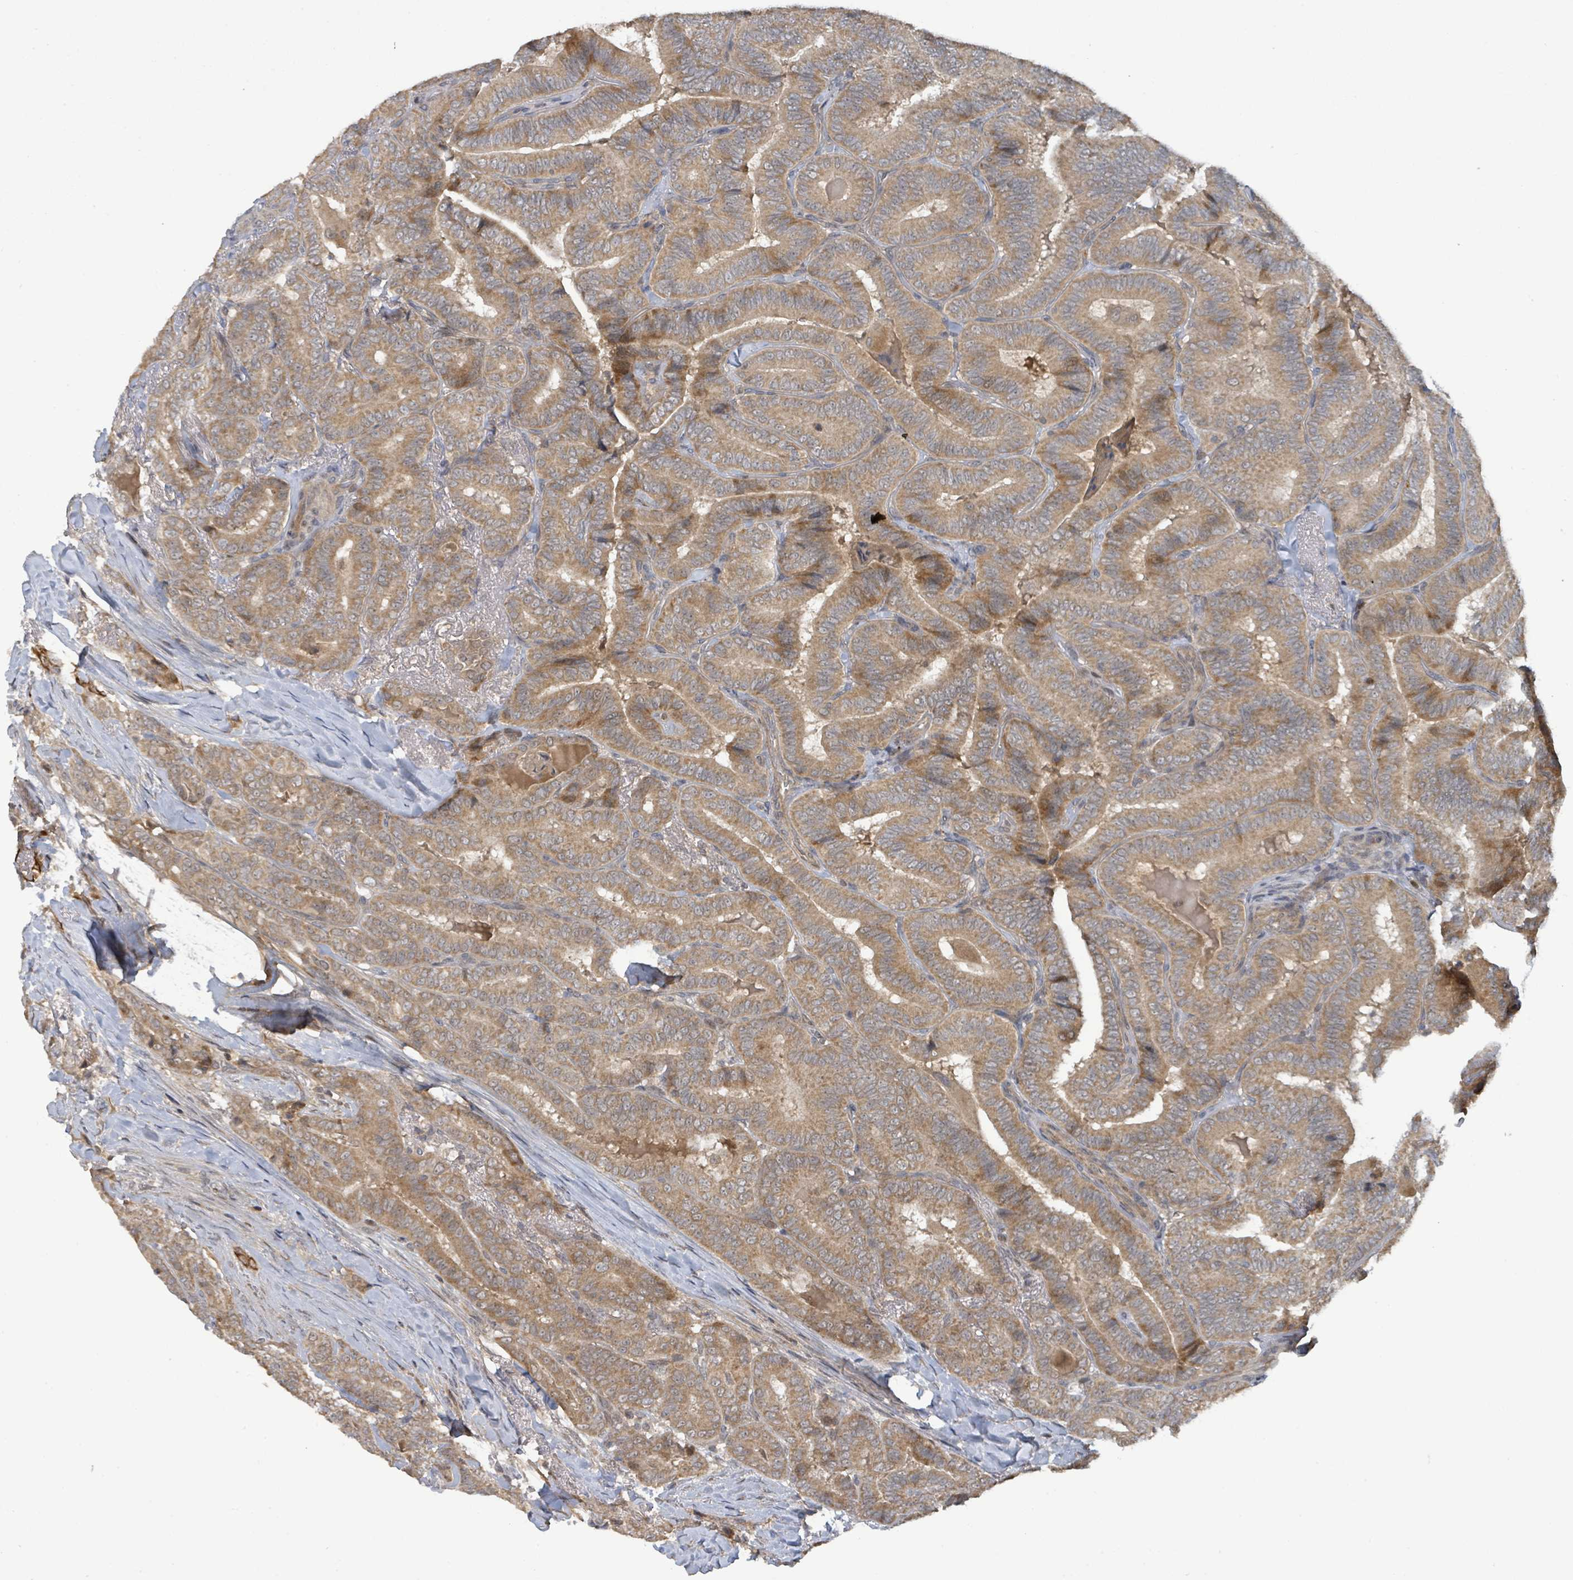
{"staining": {"intensity": "moderate", "quantity": ">75%", "location": "cytoplasmic/membranous"}, "tissue": "thyroid cancer", "cell_type": "Tumor cells", "image_type": "cancer", "snomed": [{"axis": "morphology", "description": "Papillary adenocarcinoma, NOS"}, {"axis": "topography", "description": "Thyroid gland"}], "caption": "Tumor cells show medium levels of moderate cytoplasmic/membranous staining in approximately >75% of cells in human thyroid cancer (papillary adenocarcinoma). Ihc stains the protein in brown and the nuclei are stained blue.", "gene": "ITGA11", "patient": {"sex": "male", "age": 61}}